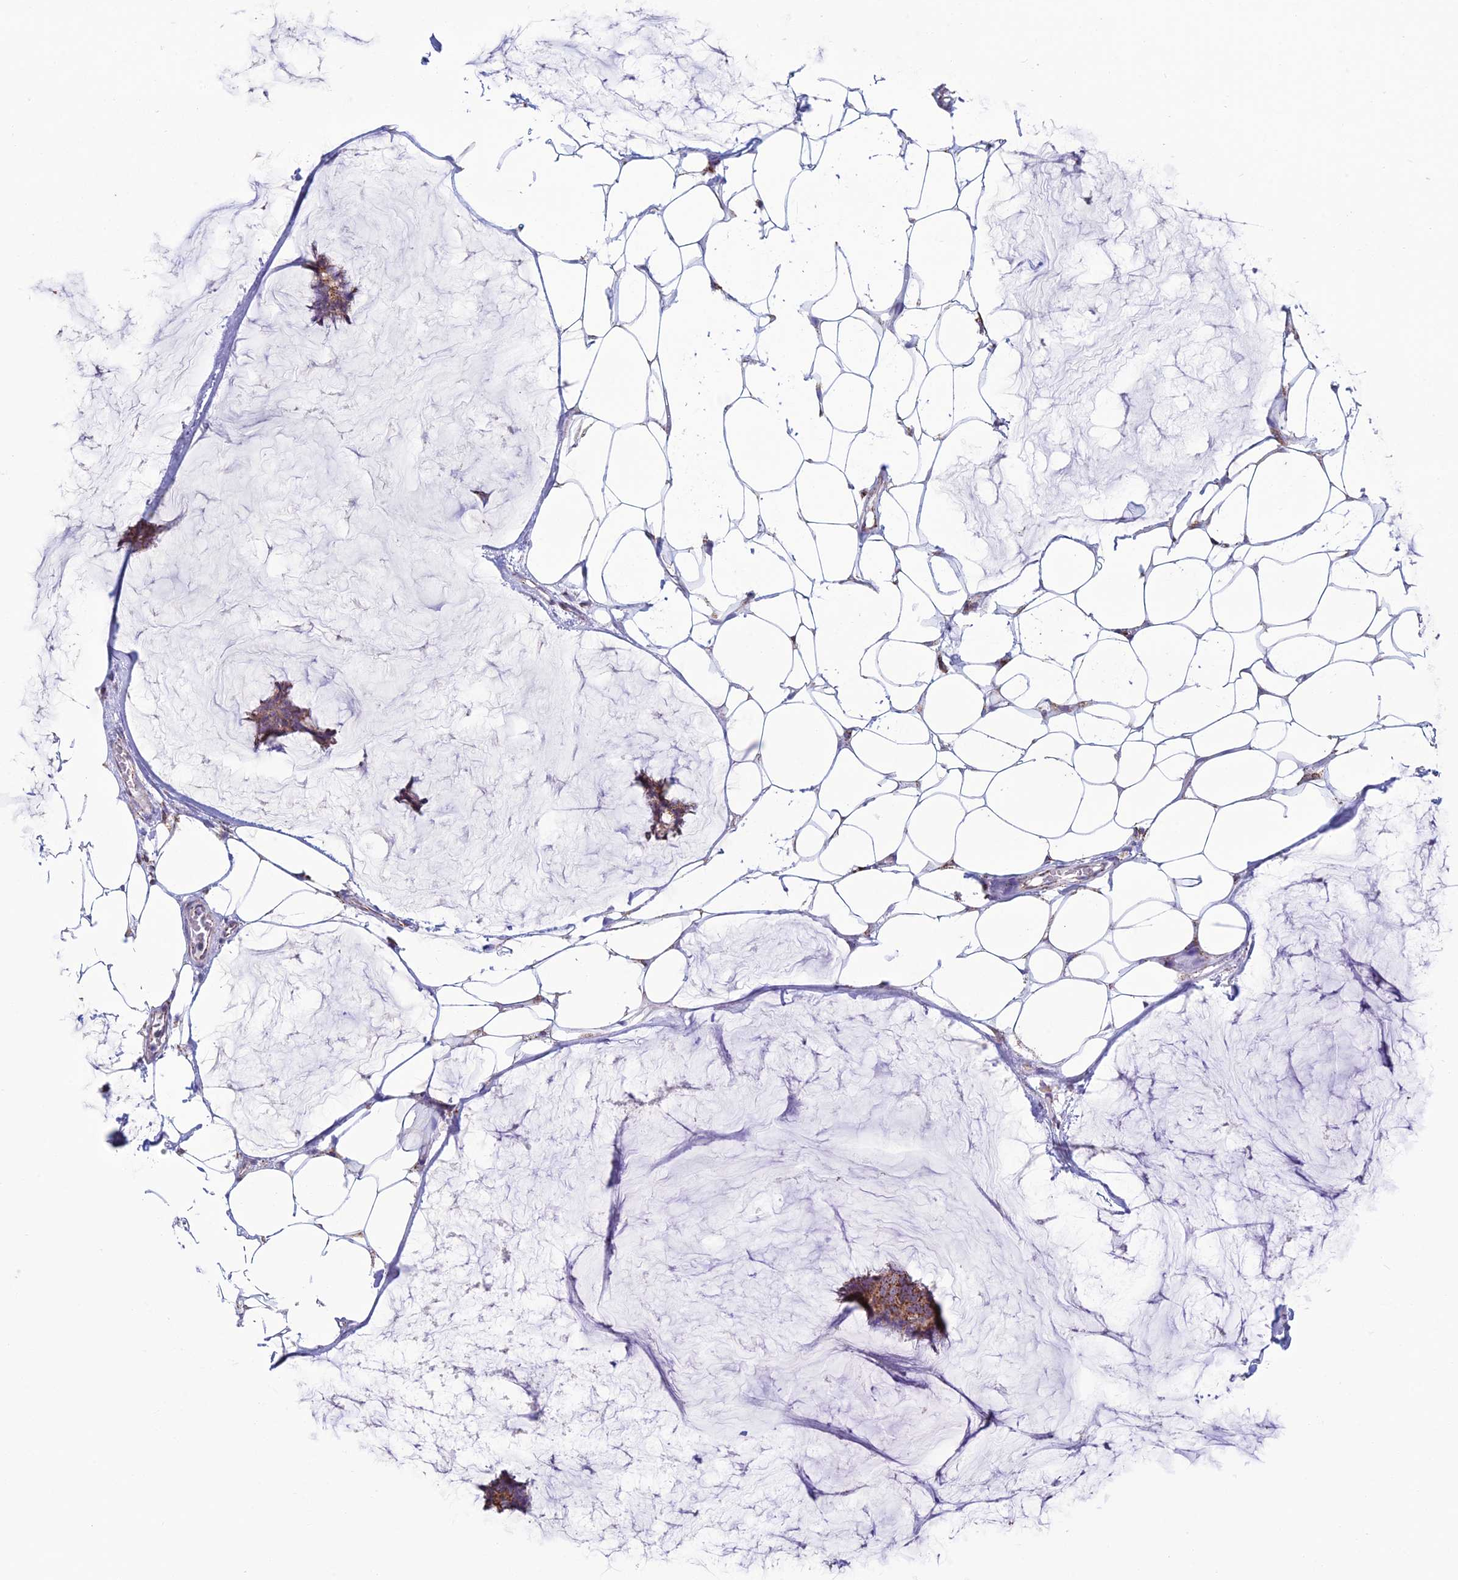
{"staining": {"intensity": "moderate", "quantity": ">75%", "location": "cytoplasmic/membranous"}, "tissue": "breast cancer", "cell_type": "Tumor cells", "image_type": "cancer", "snomed": [{"axis": "morphology", "description": "Duct carcinoma"}, {"axis": "topography", "description": "Breast"}], "caption": "A brown stain highlights moderate cytoplasmic/membranous positivity of a protein in breast cancer (intraductal carcinoma) tumor cells. Using DAB (3,3'-diaminobenzidine) (brown) and hematoxylin (blue) stains, captured at high magnification using brightfield microscopy.", "gene": "ZNG1B", "patient": {"sex": "female", "age": 93}}